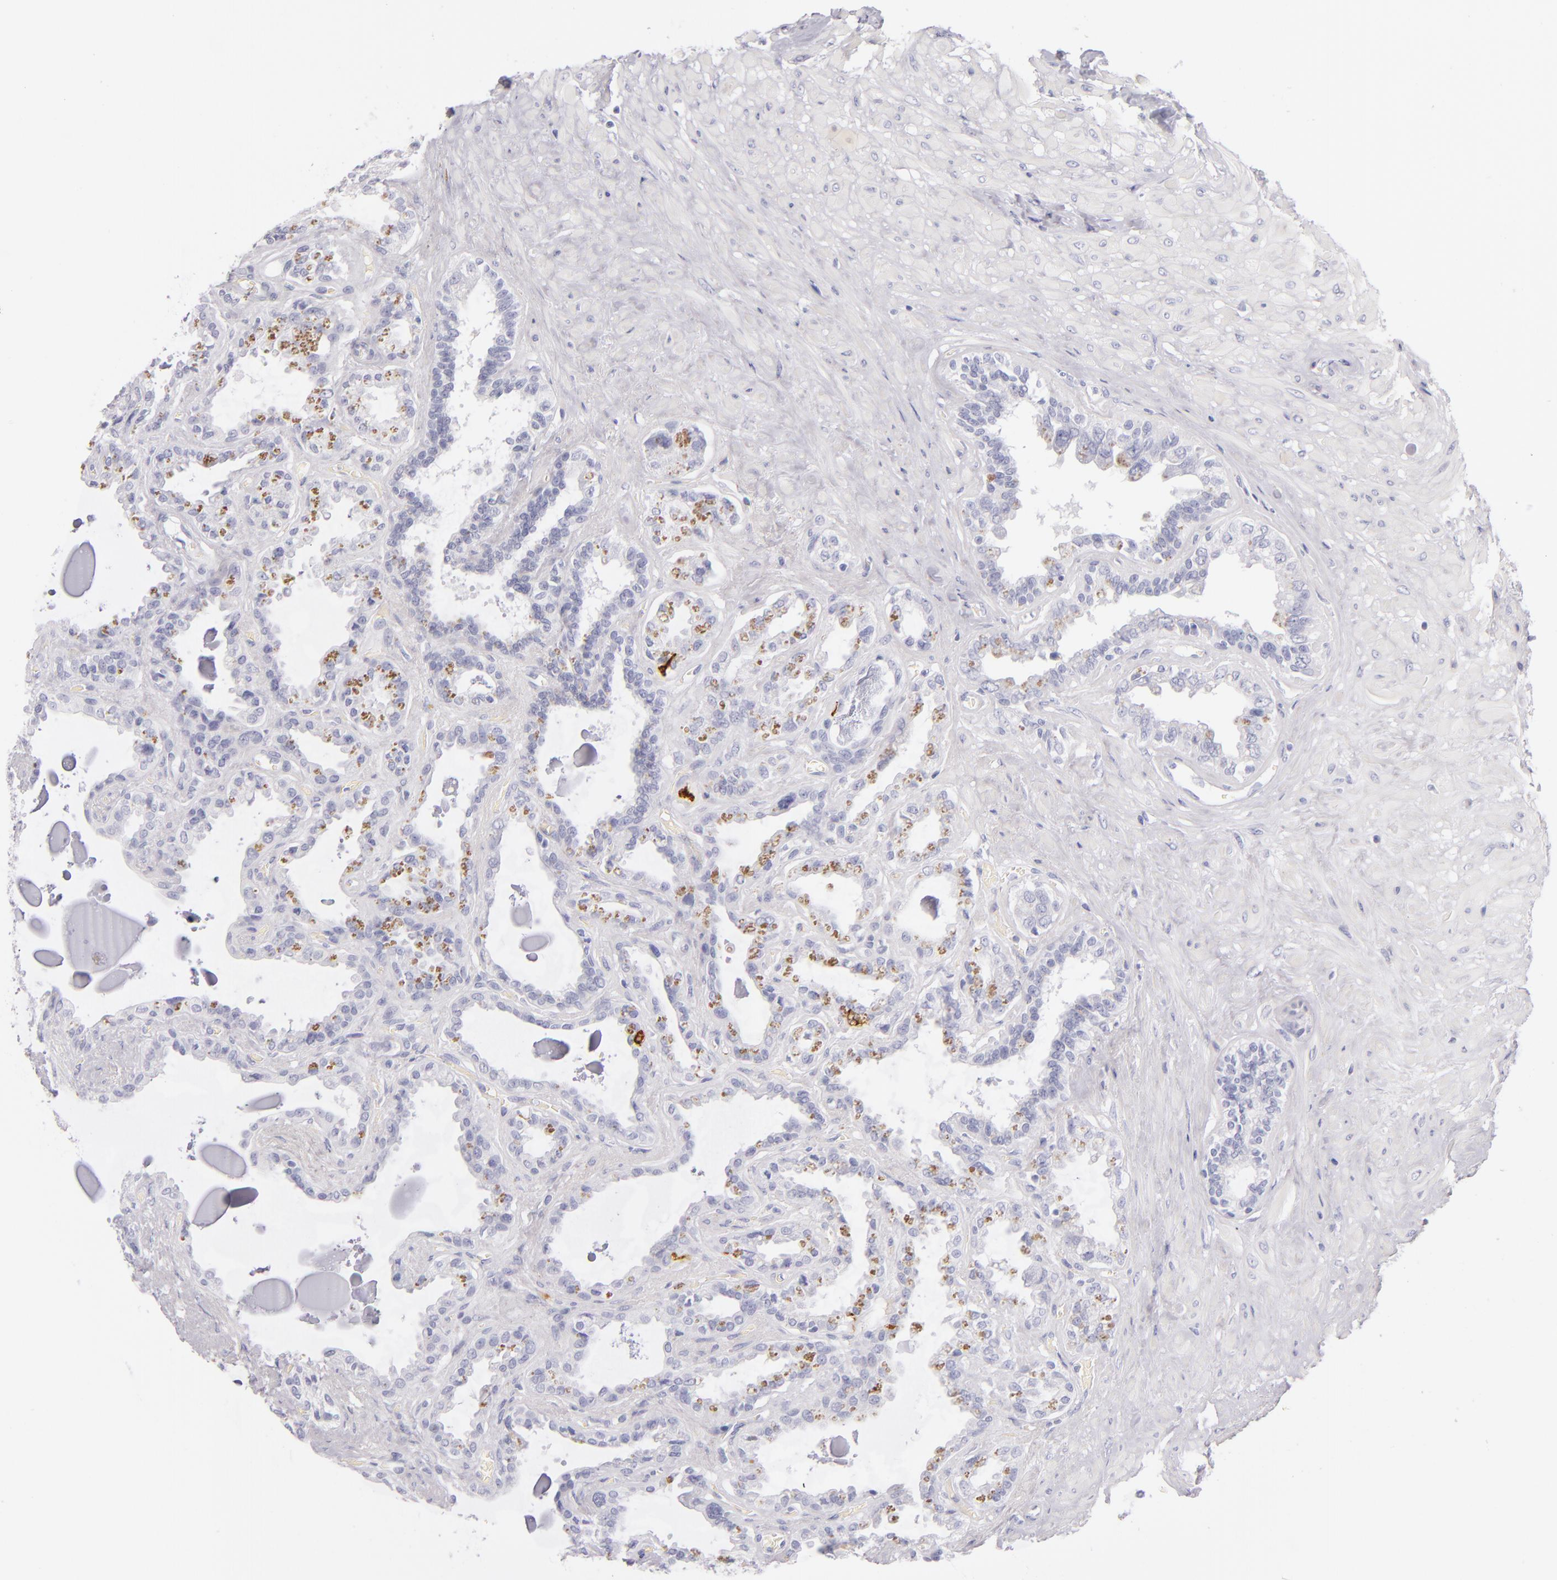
{"staining": {"intensity": "moderate", "quantity": "<25%", "location": "nuclear"}, "tissue": "seminal vesicle", "cell_type": "Glandular cells", "image_type": "normal", "snomed": [{"axis": "morphology", "description": "Normal tissue, NOS"}, {"axis": "morphology", "description": "Inflammation, NOS"}, {"axis": "topography", "description": "Urinary bladder"}, {"axis": "topography", "description": "Prostate"}, {"axis": "topography", "description": "Seminal veicle"}], "caption": "This photomicrograph exhibits immunohistochemistry staining of unremarkable seminal vesicle, with low moderate nuclear staining in about <25% of glandular cells.", "gene": "CD207", "patient": {"sex": "male", "age": 82}}